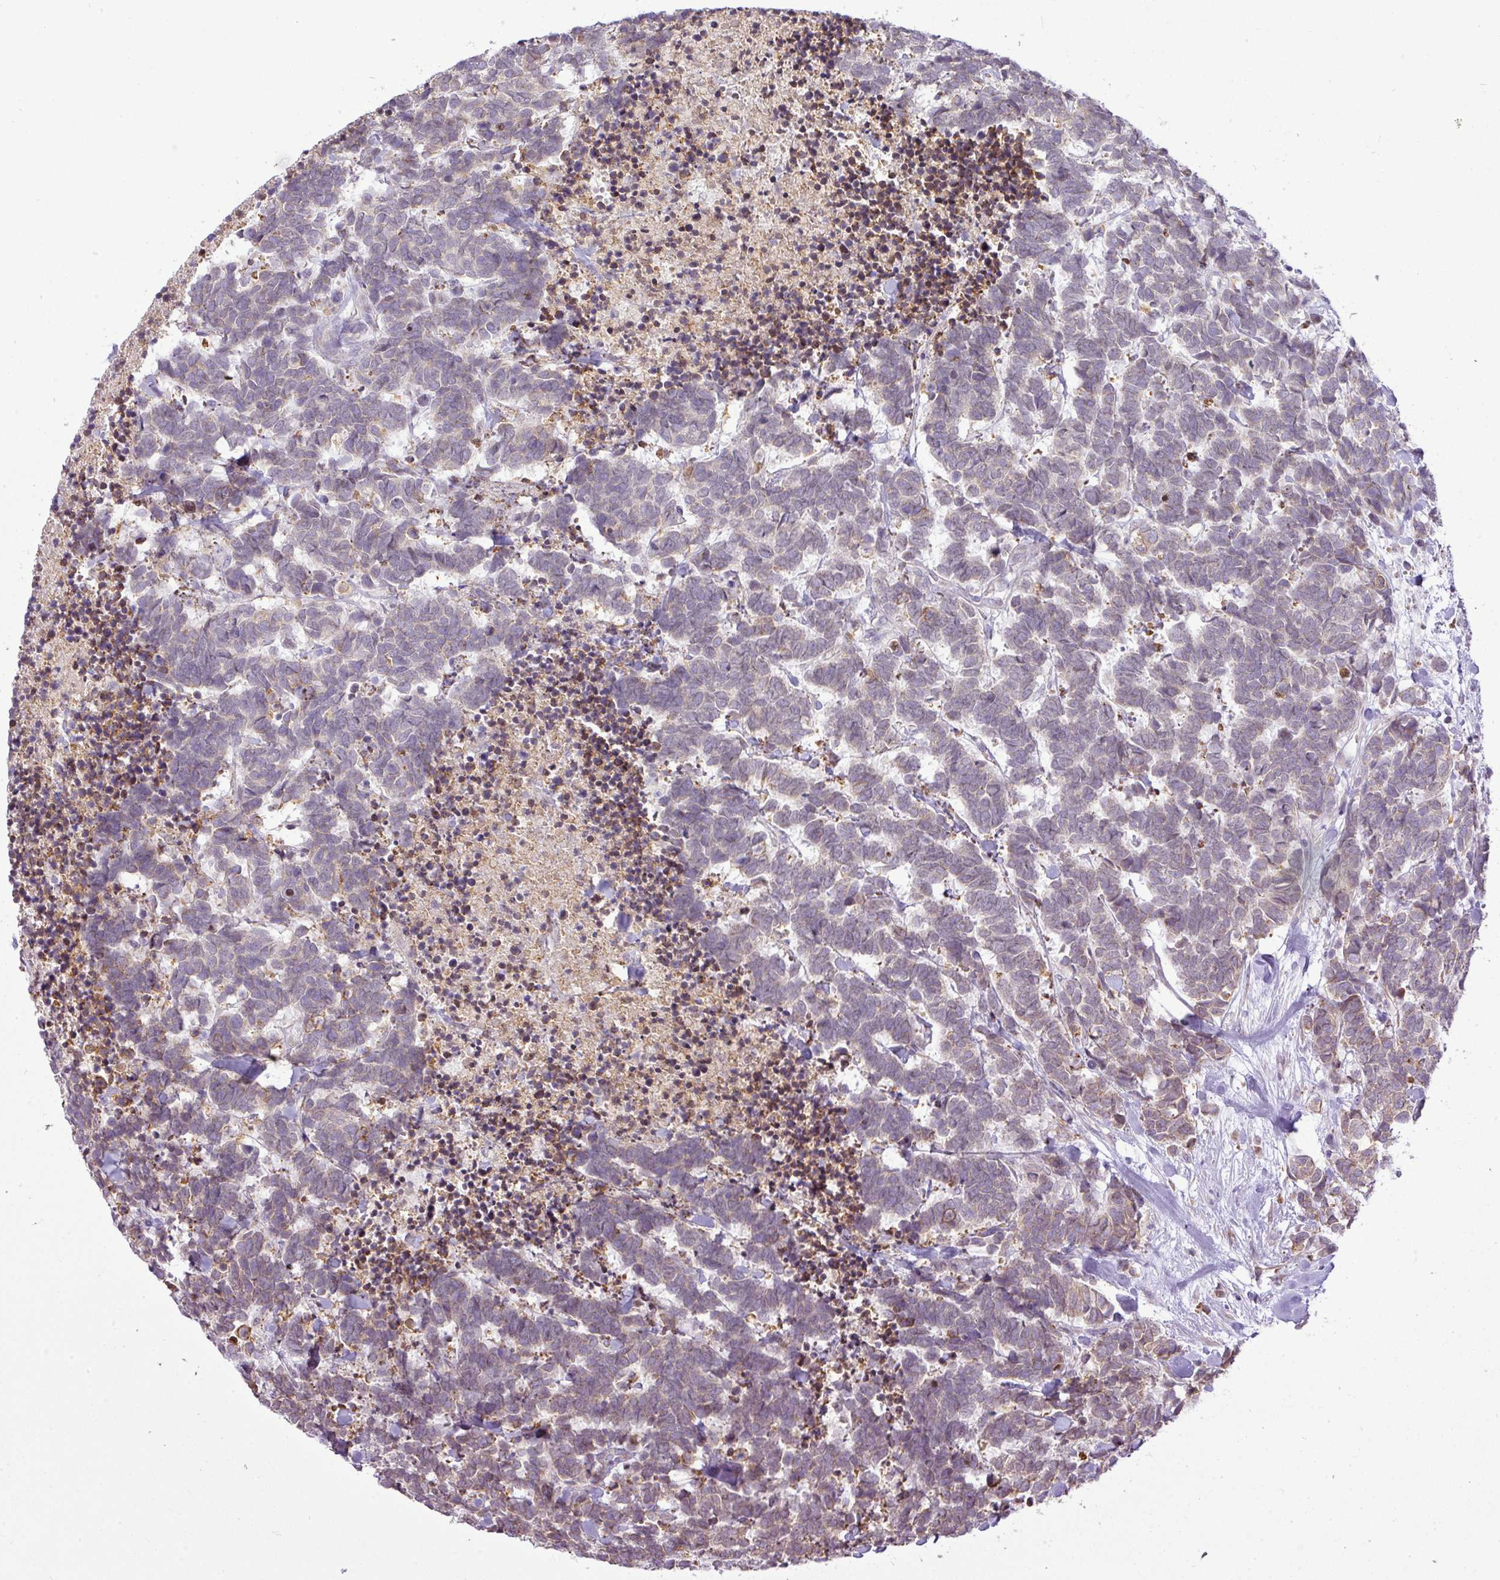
{"staining": {"intensity": "weak", "quantity": "<25%", "location": "cytoplasmic/membranous"}, "tissue": "carcinoid", "cell_type": "Tumor cells", "image_type": "cancer", "snomed": [{"axis": "morphology", "description": "Carcinoma, NOS"}, {"axis": "morphology", "description": "Carcinoid, malignant, NOS"}, {"axis": "topography", "description": "Urinary bladder"}], "caption": "A photomicrograph of human carcinoid is negative for staining in tumor cells.", "gene": "COX18", "patient": {"sex": "male", "age": 57}}